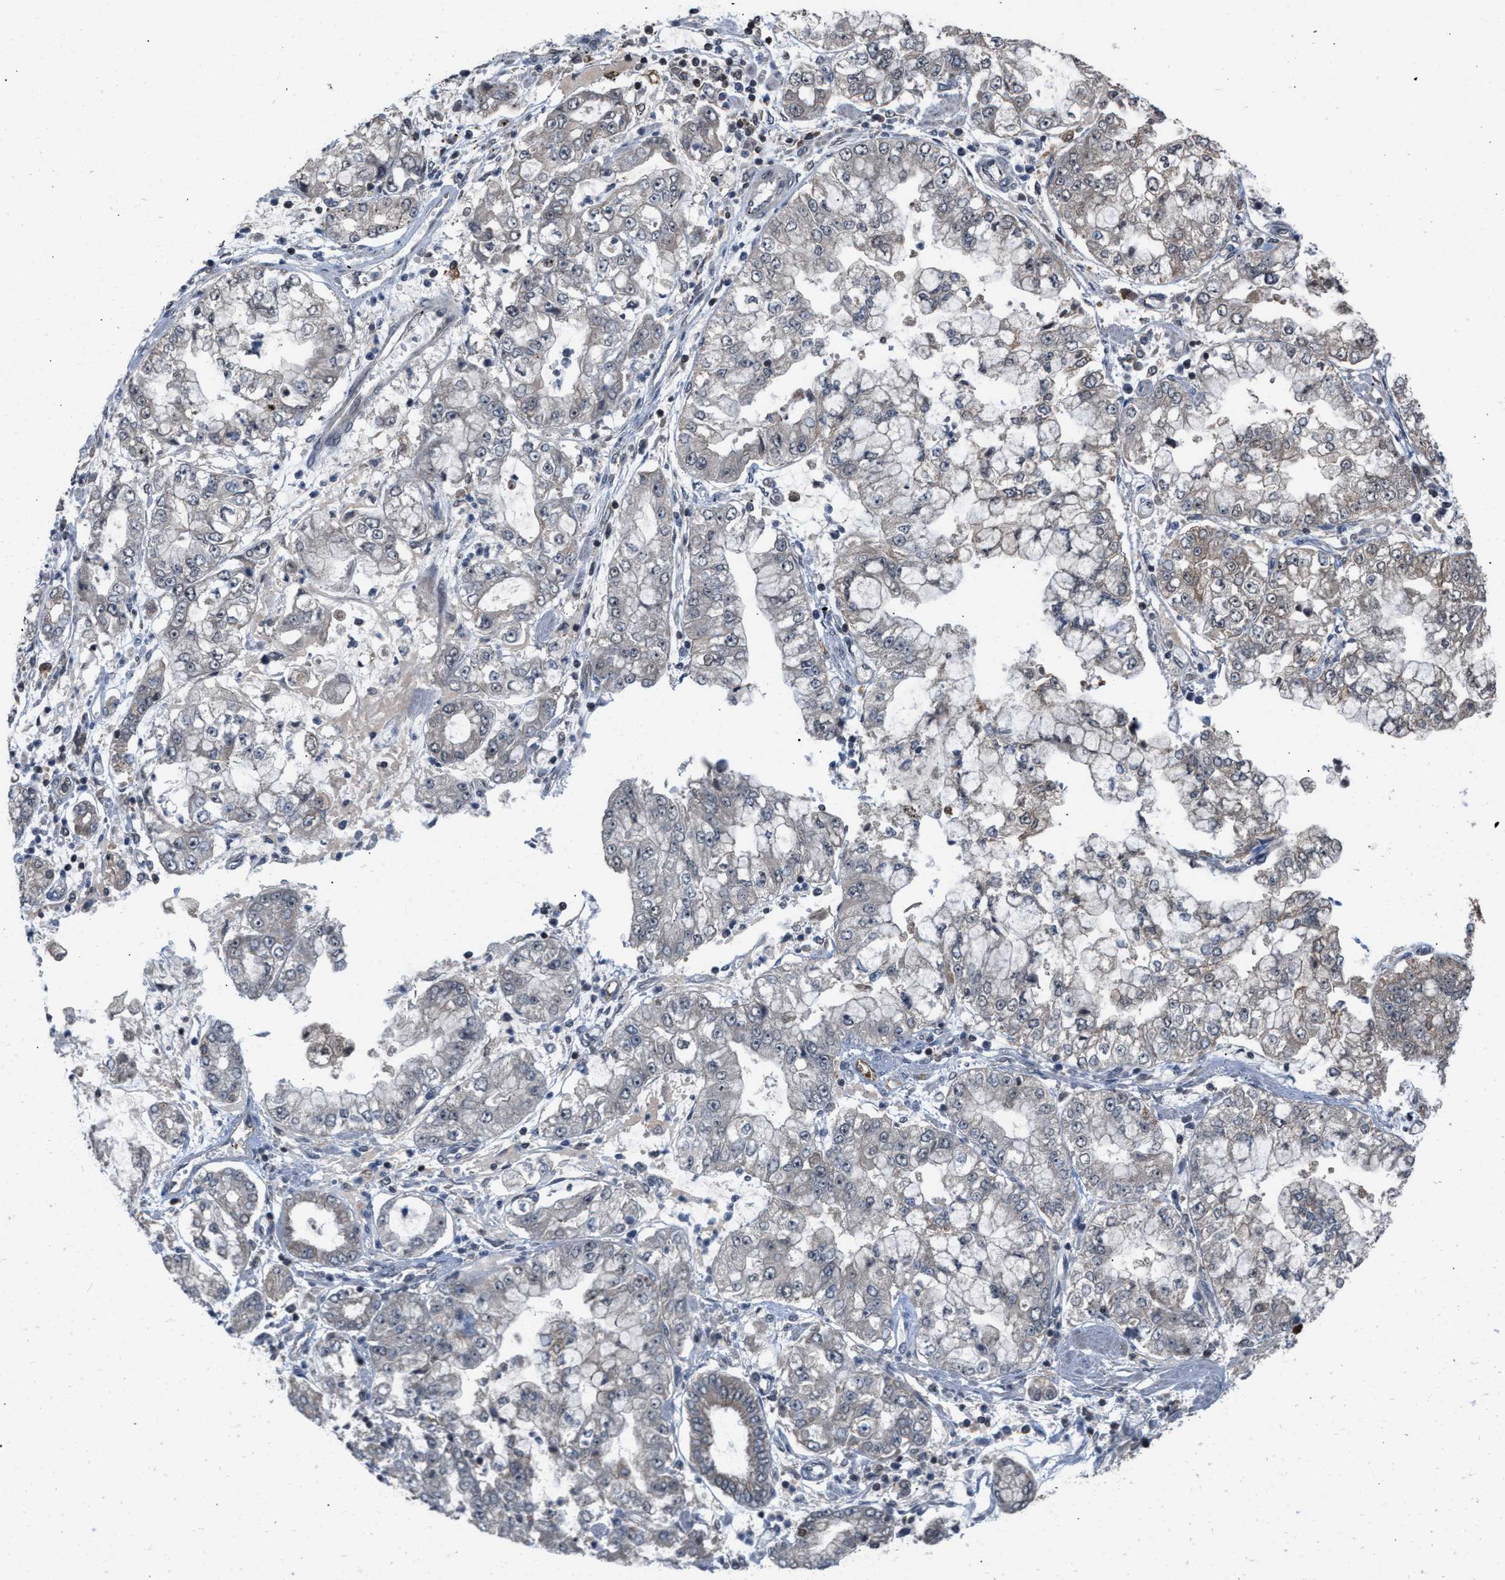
{"staining": {"intensity": "negative", "quantity": "none", "location": "none"}, "tissue": "stomach cancer", "cell_type": "Tumor cells", "image_type": "cancer", "snomed": [{"axis": "morphology", "description": "Adenocarcinoma, NOS"}, {"axis": "topography", "description": "Stomach"}], "caption": "This is an immunohistochemistry photomicrograph of stomach cancer (adenocarcinoma). There is no positivity in tumor cells.", "gene": "C9orf78", "patient": {"sex": "male", "age": 76}}